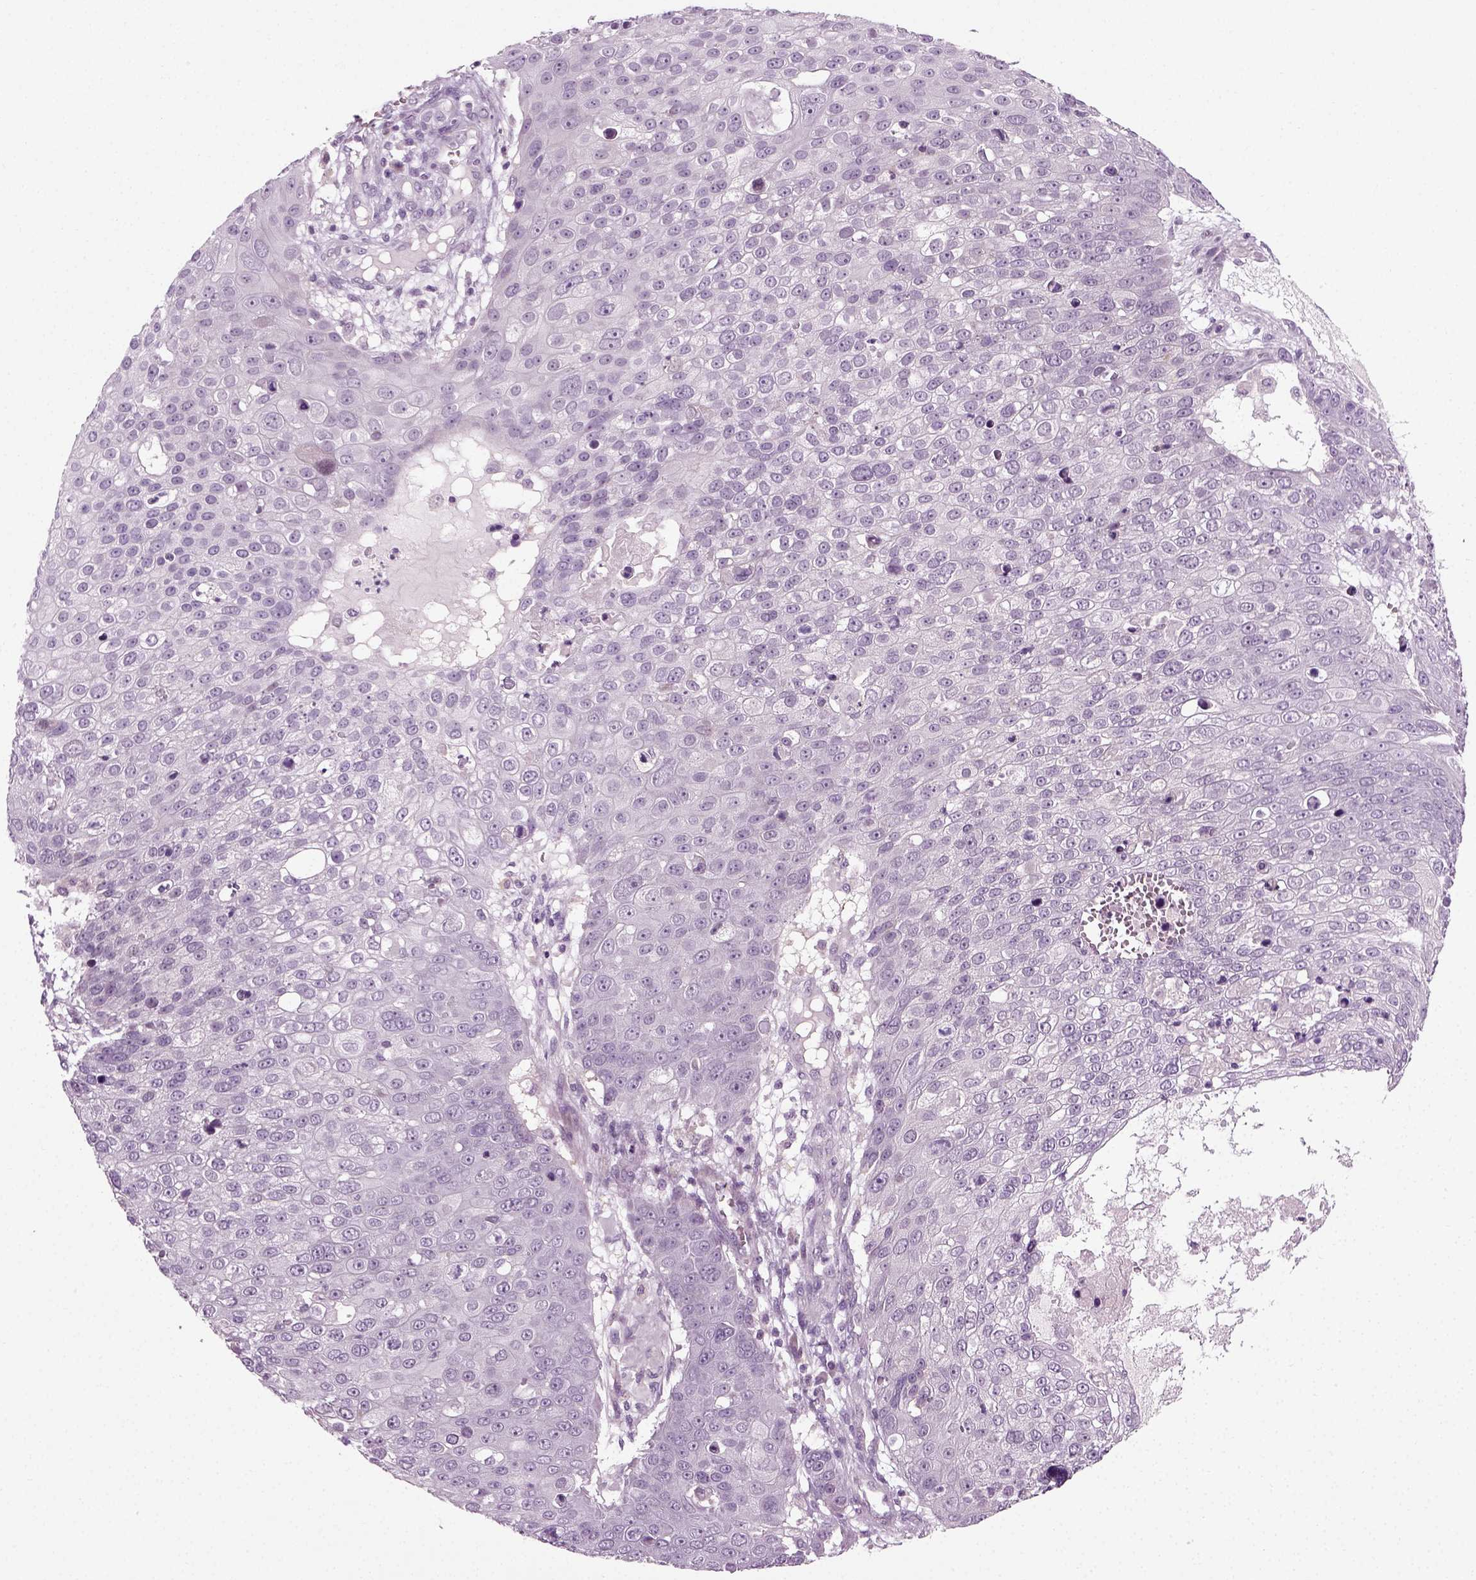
{"staining": {"intensity": "negative", "quantity": "none", "location": "none"}, "tissue": "skin cancer", "cell_type": "Tumor cells", "image_type": "cancer", "snomed": [{"axis": "morphology", "description": "Squamous cell carcinoma, NOS"}, {"axis": "topography", "description": "Skin"}], "caption": "A high-resolution micrograph shows IHC staining of skin cancer (squamous cell carcinoma), which reveals no significant positivity in tumor cells.", "gene": "SCG5", "patient": {"sex": "male", "age": 71}}